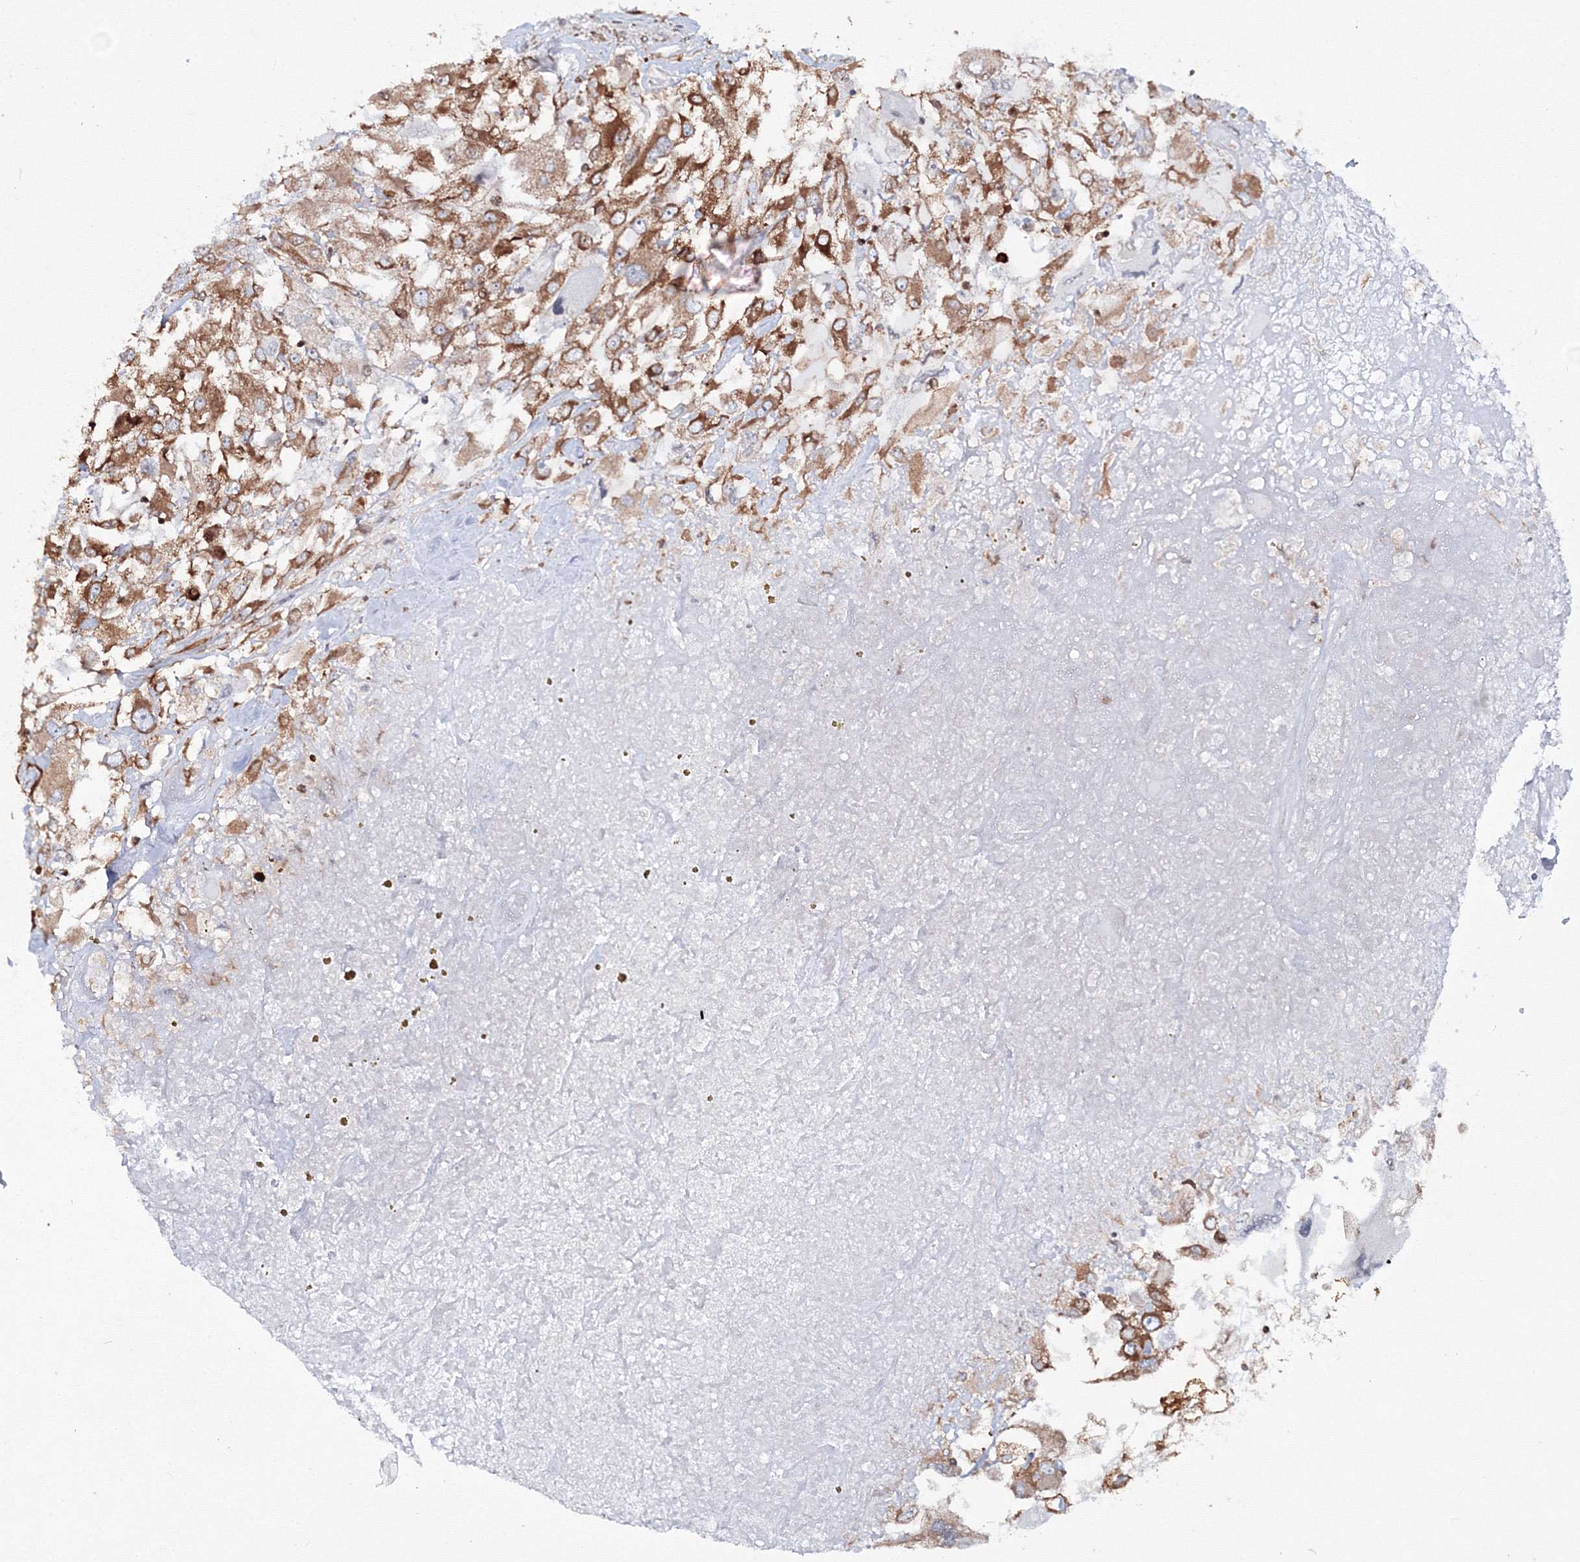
{"staining": {"intensity": "moderate", "quantity": ">75%", "location": "cytoplasmic/membranous"}, "tissue": "renal cancer", "cell_type": "Tumor cells", "image_type": "cancer", "snomed": [{"axis": "morphology", "description": "Adenocarcinoma, NOS"}, {"axis": "topography", "description": "Kidney"}], "caption": "Immunohistochemical staining of renal cancer displays moderate cytoplasmic/membranous protein expression in about >75% of tumor cells. (brown staining indicates protein expression, while blue staining denotes nuclei).", "gene": "HARS1", "patient": {"sex": "female", "age": 52}}